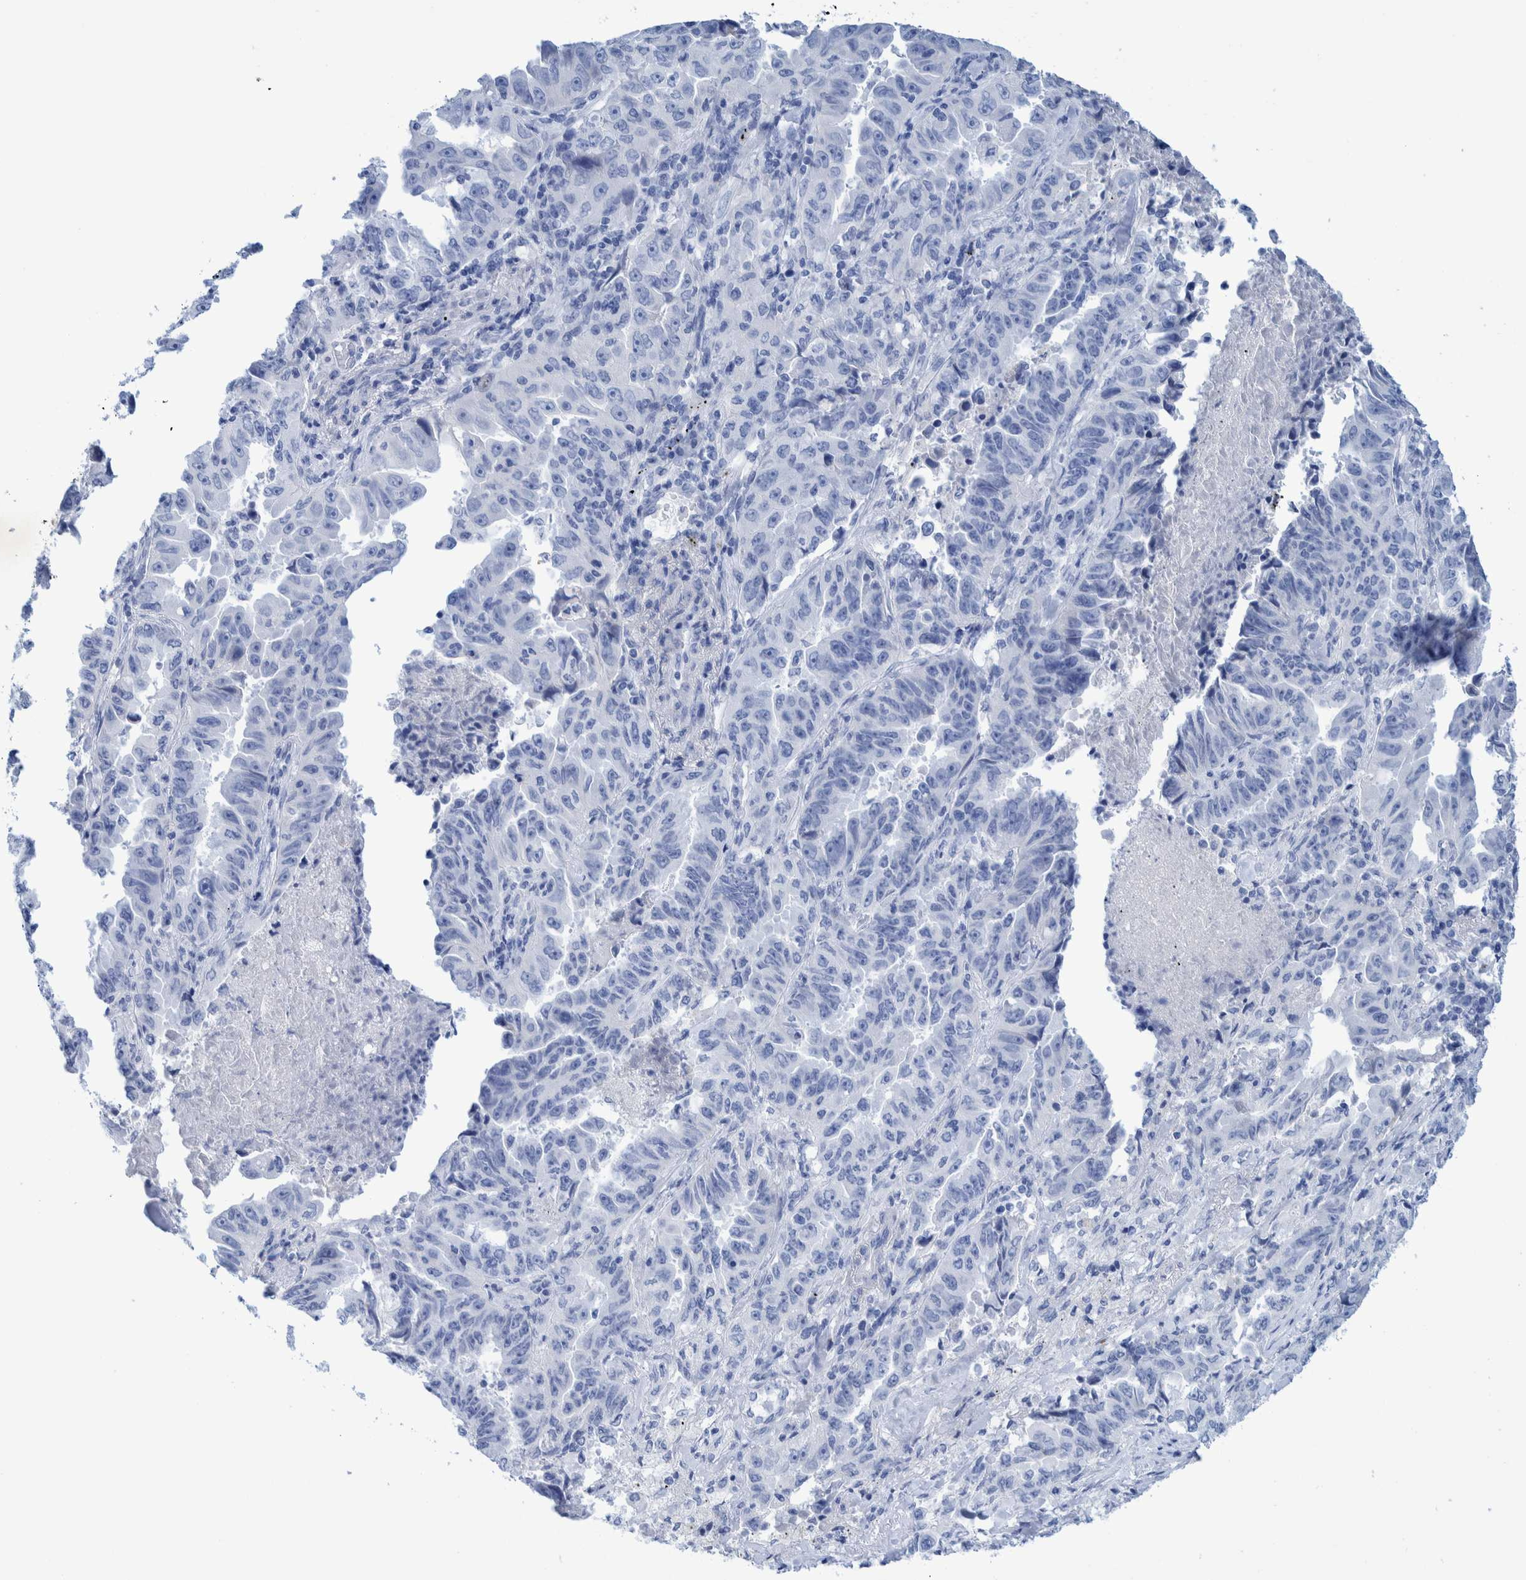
{"staining": {"intensity": "negative", "quantity": "none", "location": "none"}, "tissue": "lung cancer", "cell_type": "Tumor cells", "image_type": "cancer", "snomed": [{"axis": "morphology", "description": "Adenocarcinoma, NOS"}, {"axis": "topography", "description": "Lung"}], "caption": "Immunohistochemical staining of human lung adenocarcinoma exhibits no significant staining in tumor cells. (Immunohistochemistry (ihc), brightfield microscopy, high magnification).", "gene": "PERP", "patient": {"sex": "female", "age": 51}}